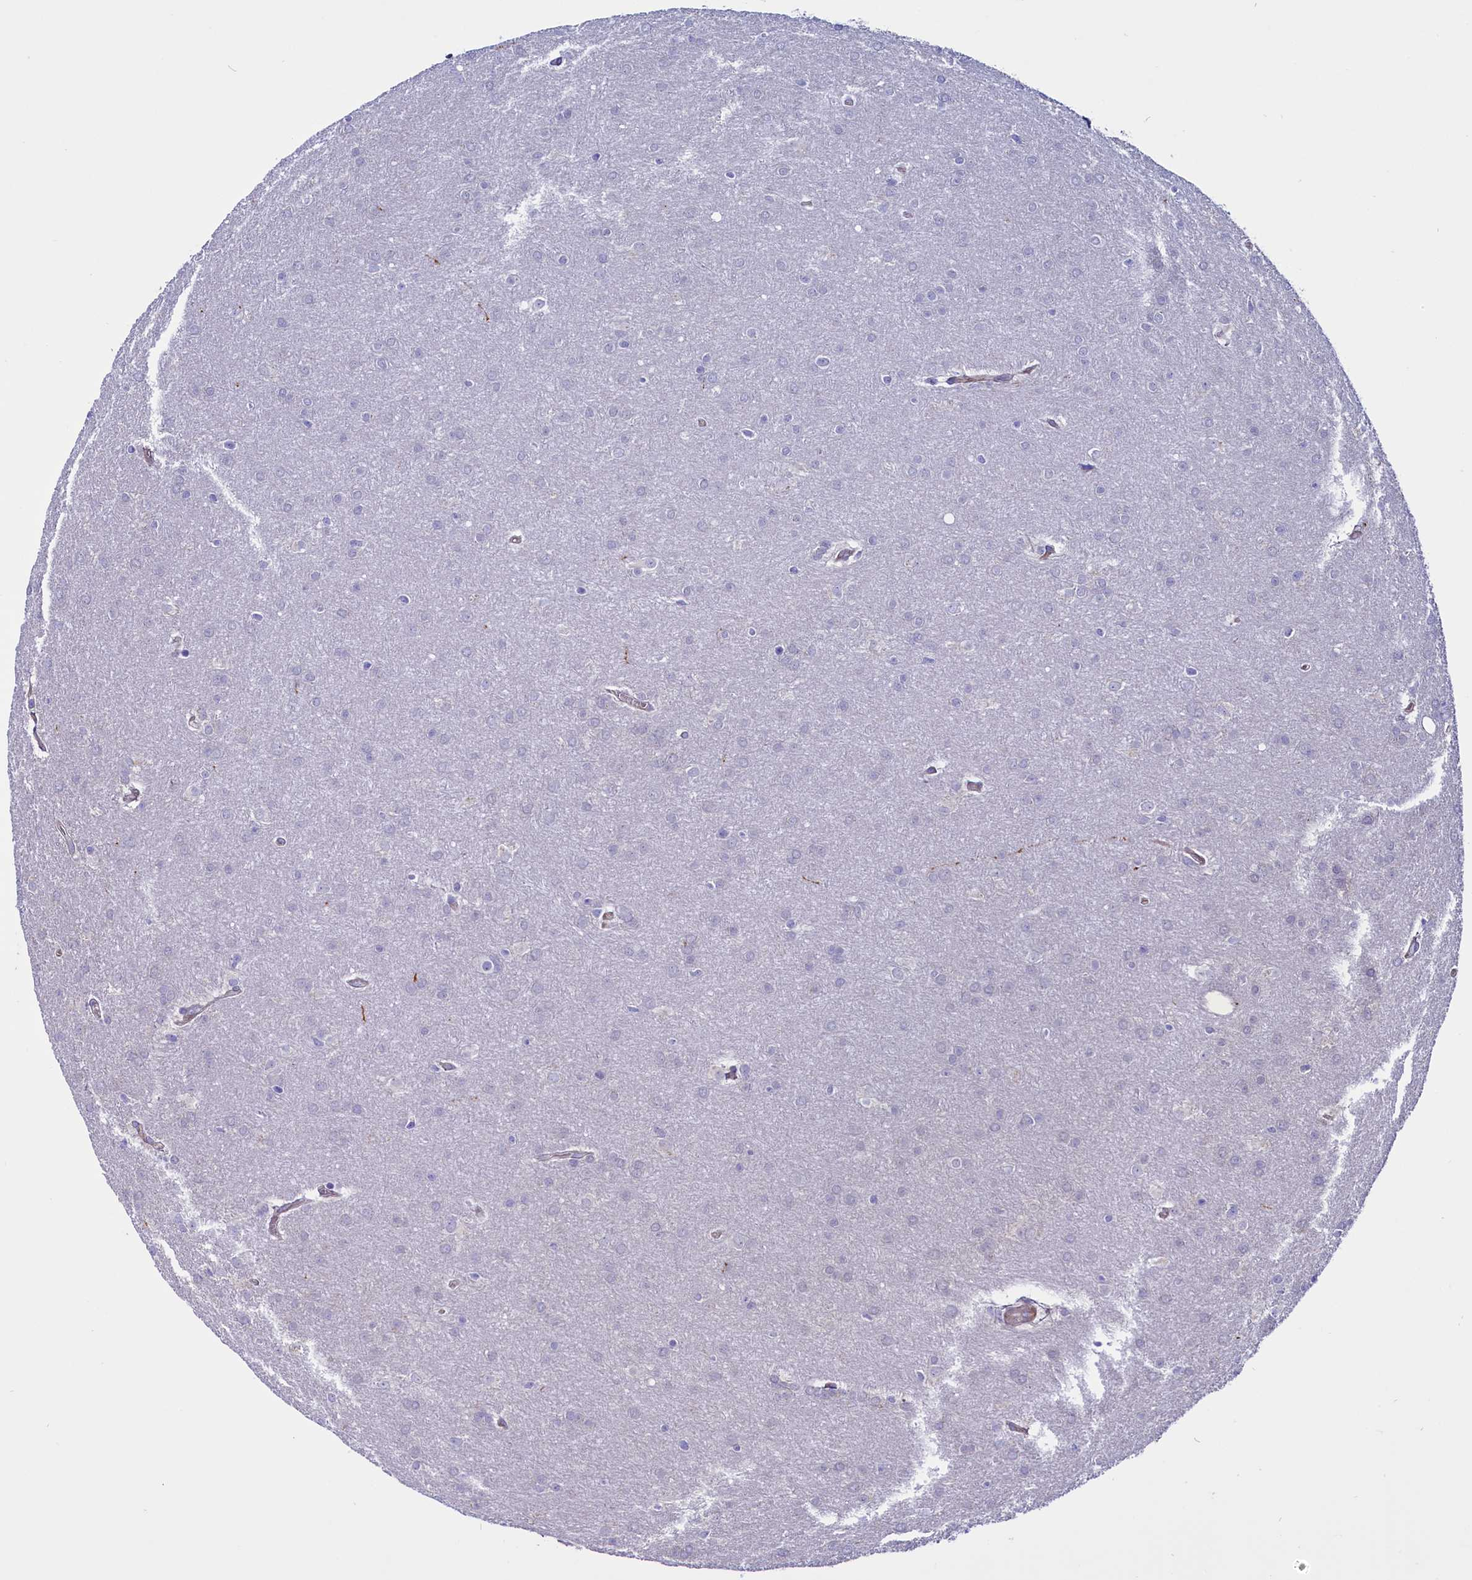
{"staining": {"intensity": "negative", "quantity": "none", "location": "none"}, "tissue": "glioma", "cell_type": "Tumor cells", "image_type": "cancer", "snomed": [{"axis": "morphology", "description": "Glioma, malignant, Low grade"}, {"axis": "topography", "description": "Brain"}], "caption": "Immunohistochemistry (IHC) photomicrograph of neoplastic tissue: low-grade glioma (malignant) stained with DAB demonstrates no significant protein expression in tumor cells.", "gene": "PDILT", "patient": {"sex": "female", "age": 32}}